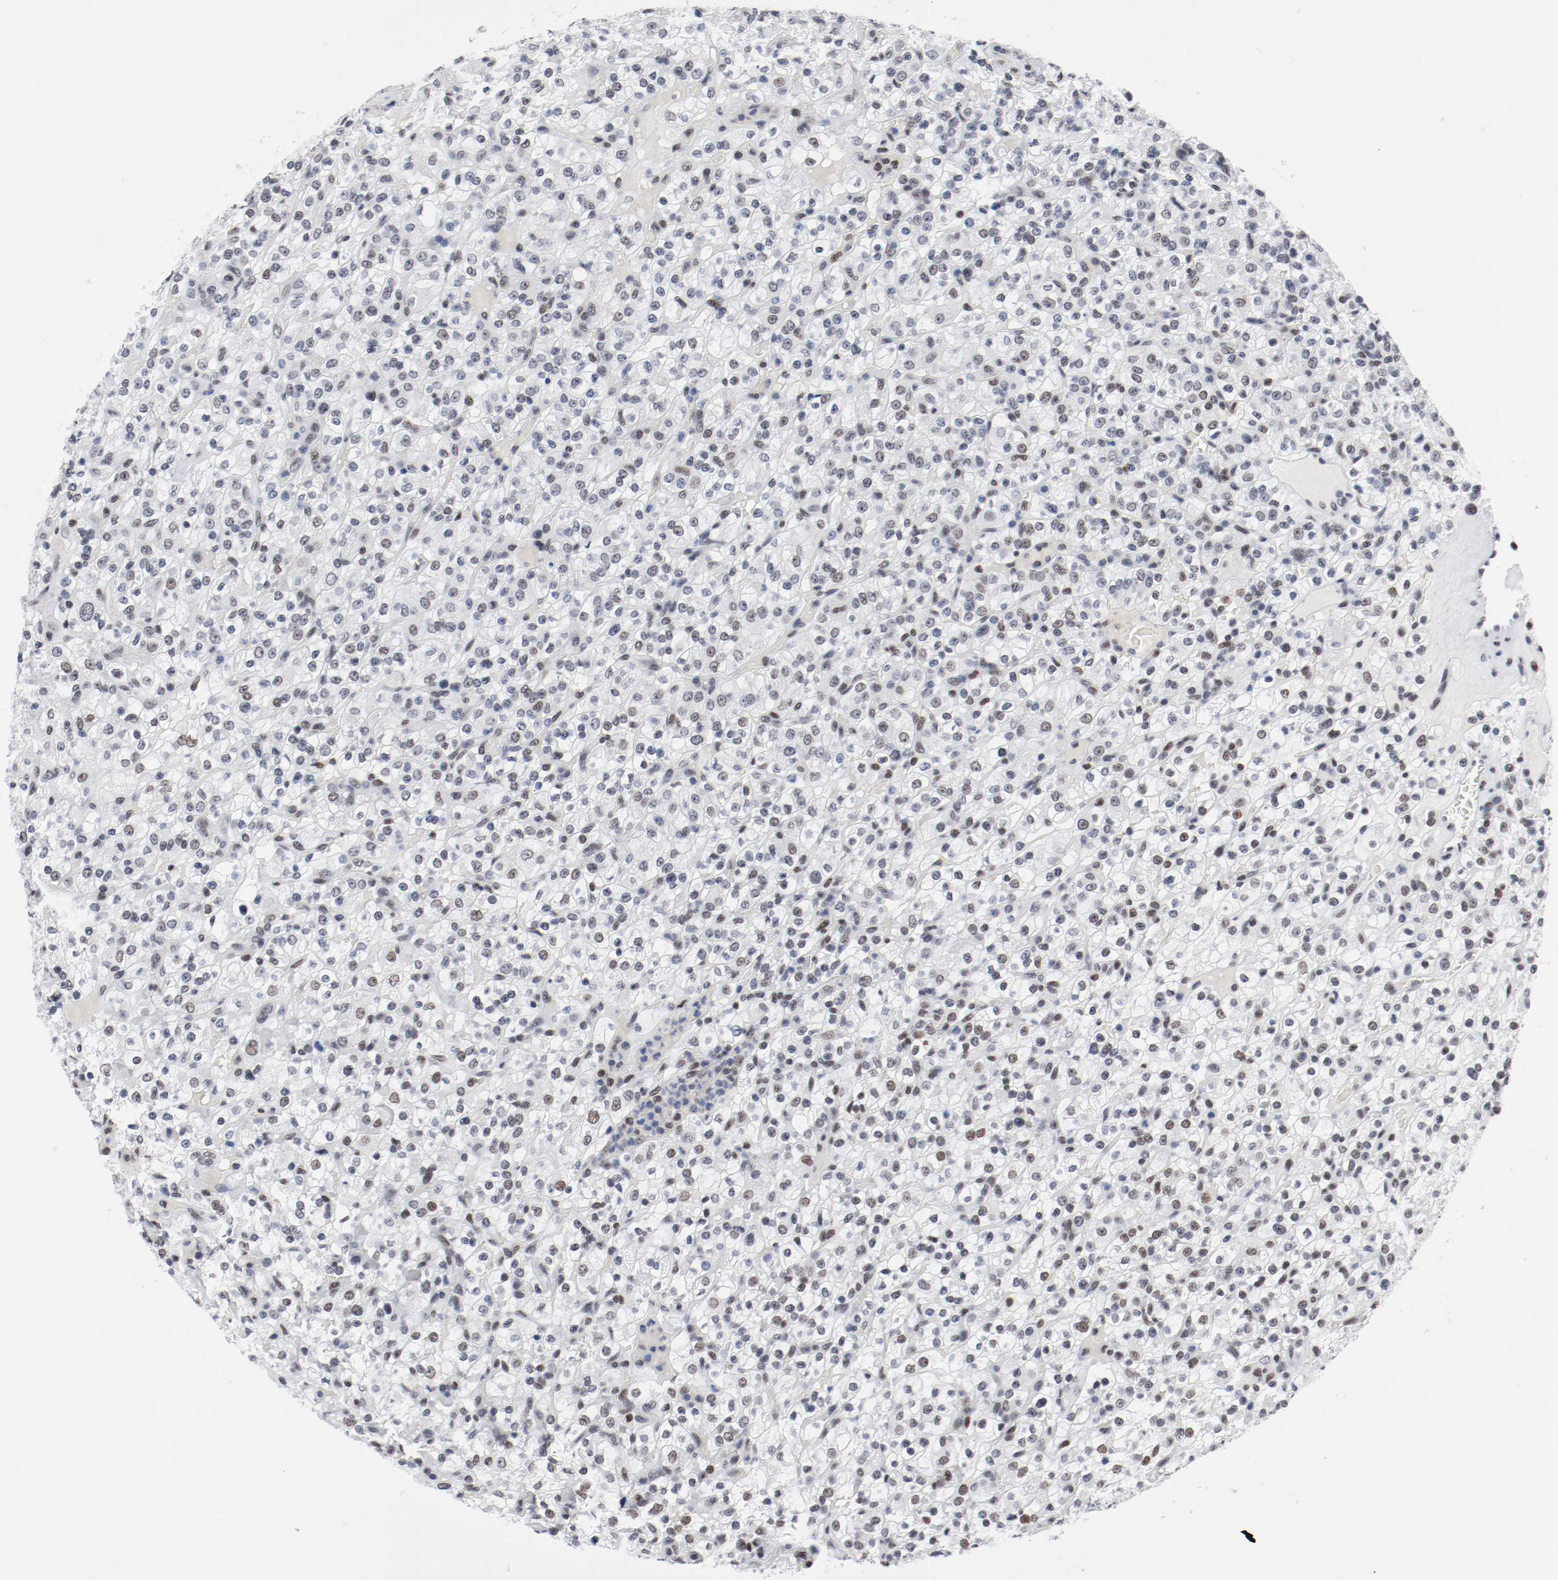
{"staining": {"intensity": "moderate", "quantity": ">75%", "location": "nuclear"}, "tissue": "renal cancer", "cell_type": "Tumor cells", "image_type": "cancer", "snomed": [{"axis": "morphology", "description": "Normal tissue, NOS"}, {"axis": "morphology", "description": "Adenocarcinoma, NOS"}, {"axis": "topography", "description": "Kidney"}], "caption": "A histopathology image of renal adenocarcinoma stained for a protein demonstrates moderate nuclear brown staining in tumor cells.", "gene": "ARNT", "patient": {"sex": "female", "age": 72}}